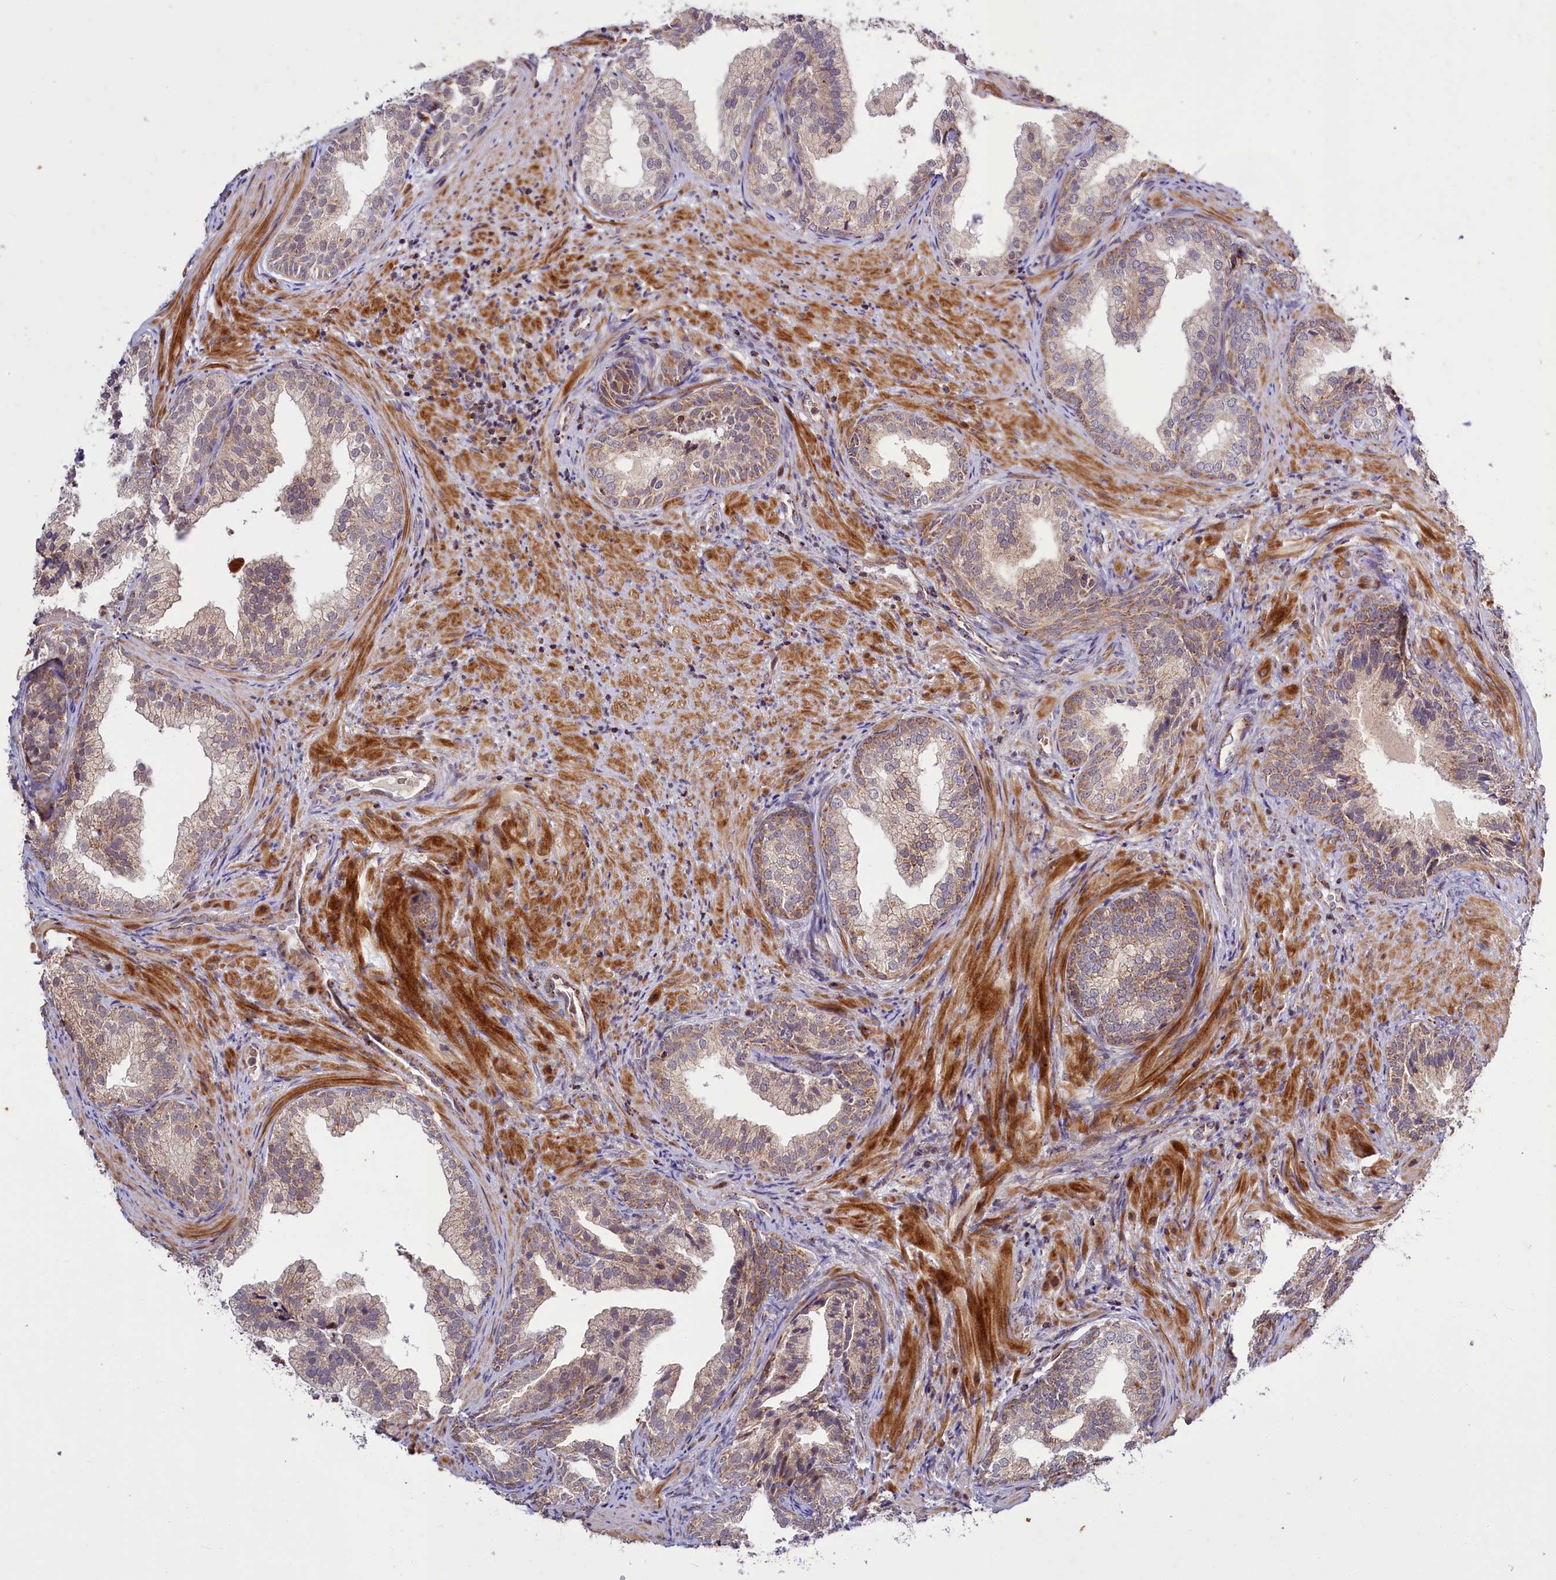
{"staining": {"intensity": "weak", "quantity": "25%-75%", "location": "cytoplasmic/membranous"}, "tissue": "prostate", "cell_type": "Glandular cells", "image_type": "normal", "snomed": [{"axis": "morphology", "description": "Normal tissue, NOS"}, {"axis": "topography", "description": "Prostate"}], "caption": "This image demonstrates IHC staining of benign human prostate, with low weak cytoplasmic/membranous expression in approximately 25%-75% of glandular cells.", "gene": "DYNC2H1", "patient": {"sex": "male", "age": 76}}